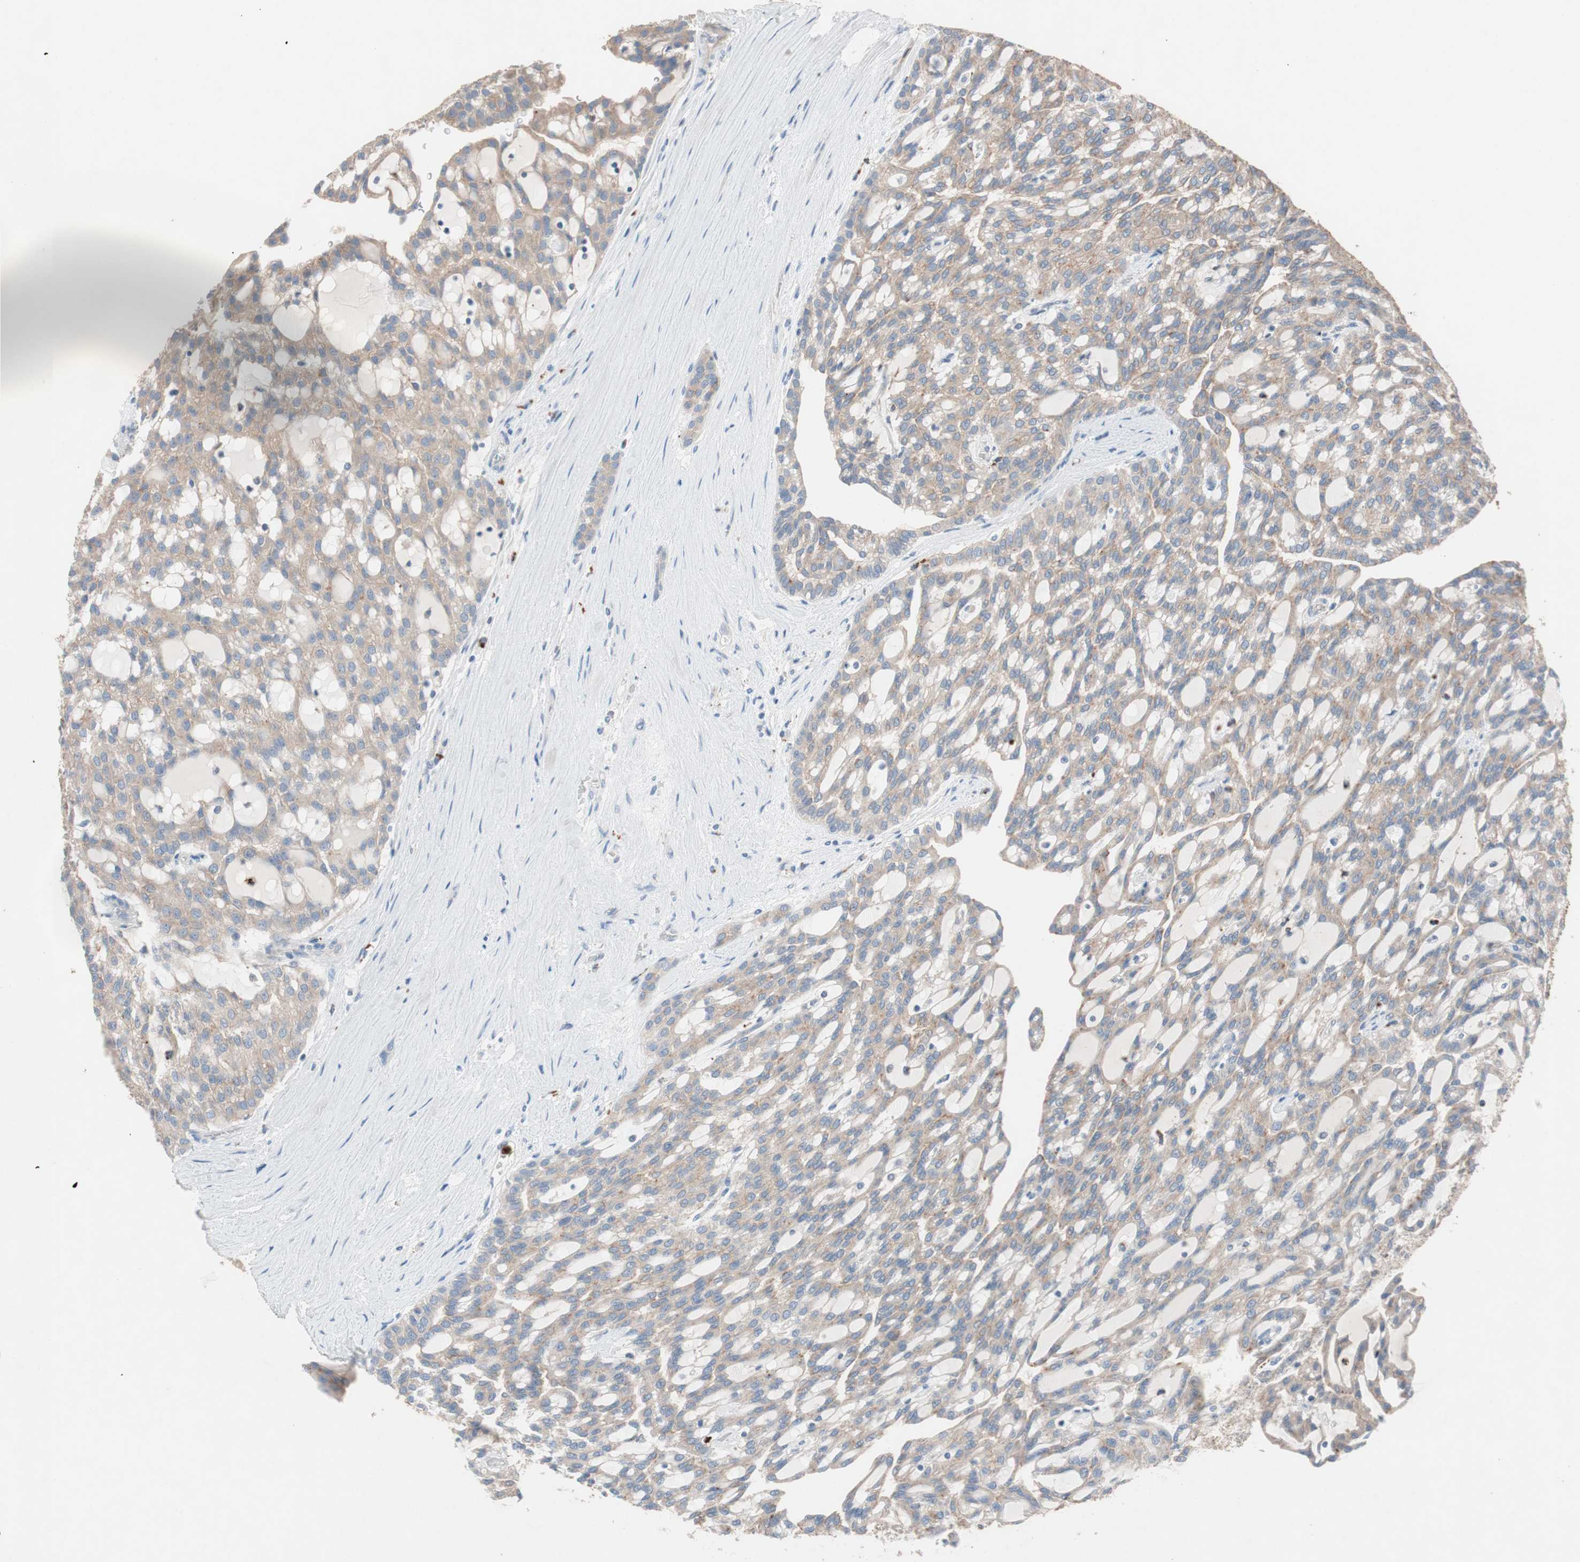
{"staining": {"intensity": "weak", "quantity": ">75%", "location": "cytoplasmic/membranous"}, "tissue": "renal cancer", "cell_type": "Tumor cells", "image_type": "cancer", "snomed": [{"axis": "morphology", "description": "Adenocarcinoma, NOS"}, {"axis": "topography", "description": "Kidney"}], "caption": "Weak cytoplasmic/membranous protein expression is present in about >75% of tumor cells in adenocarcinoma (renal).", "gene": "CLEC4D", "patient": {"sex": "male", "age": 63}}